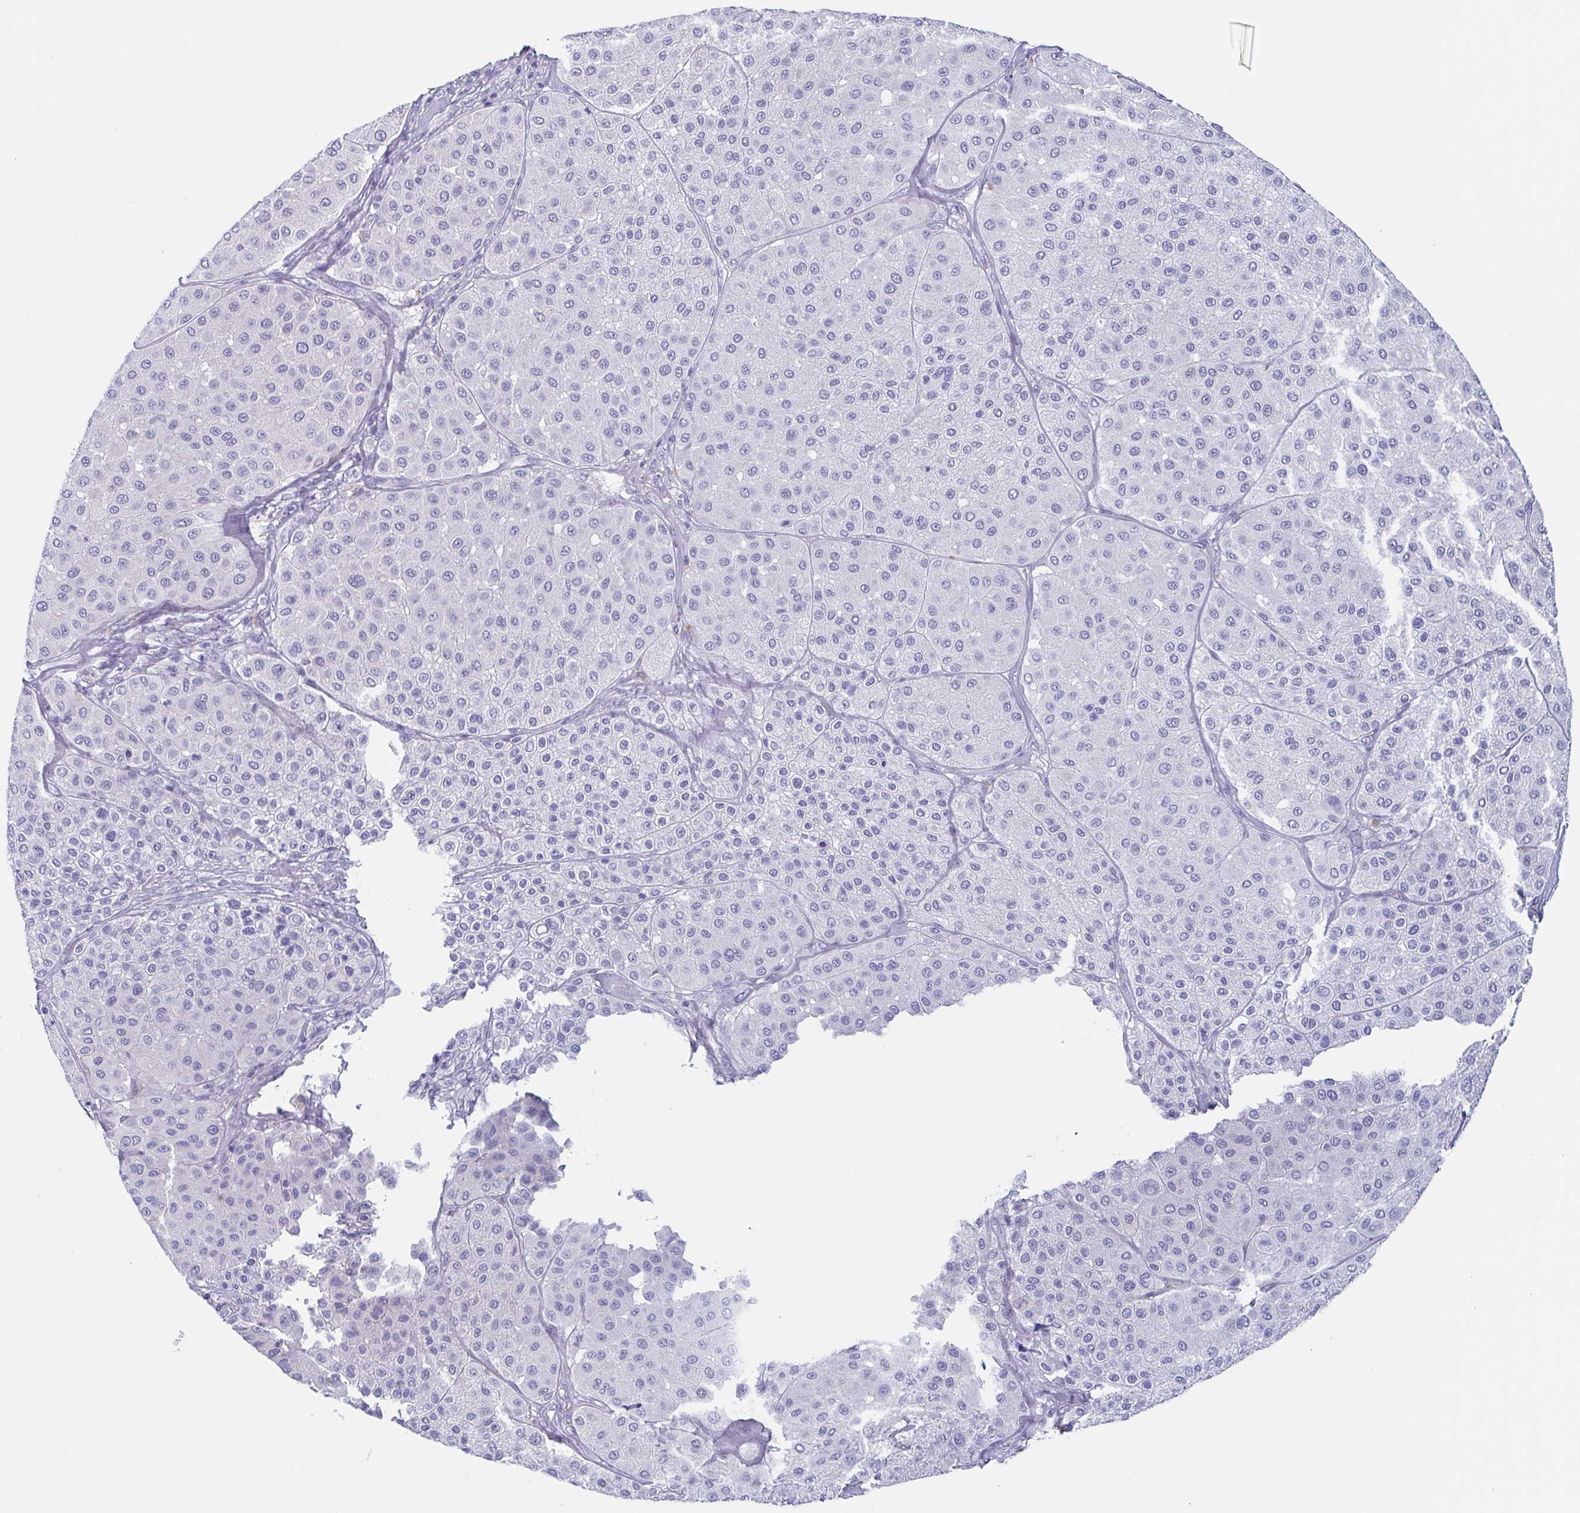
{"staining": {"intensity": "negative", "quantity": "none", "location": "none"}, "tissue": "melanoma", "cell_type": "Tumor cells", "image_type": "cancer", "snomed": [{"axis": "morphology", "description": "Malignant melanoma, Metastatic site"}, {"axis": "topography", "description": "Smooth muscle"}], "caption": "Immunohistochemistry (IHC) histopathology image of neoplastic tissue: malignant melanoma (metastatic site) stained with DAB (3,3'-diaminobenzidine) demonstrates no significant protein expression in tumor cells.", "gene": "TAGLN3", "patient": {"sex": "male", "age": 41}}